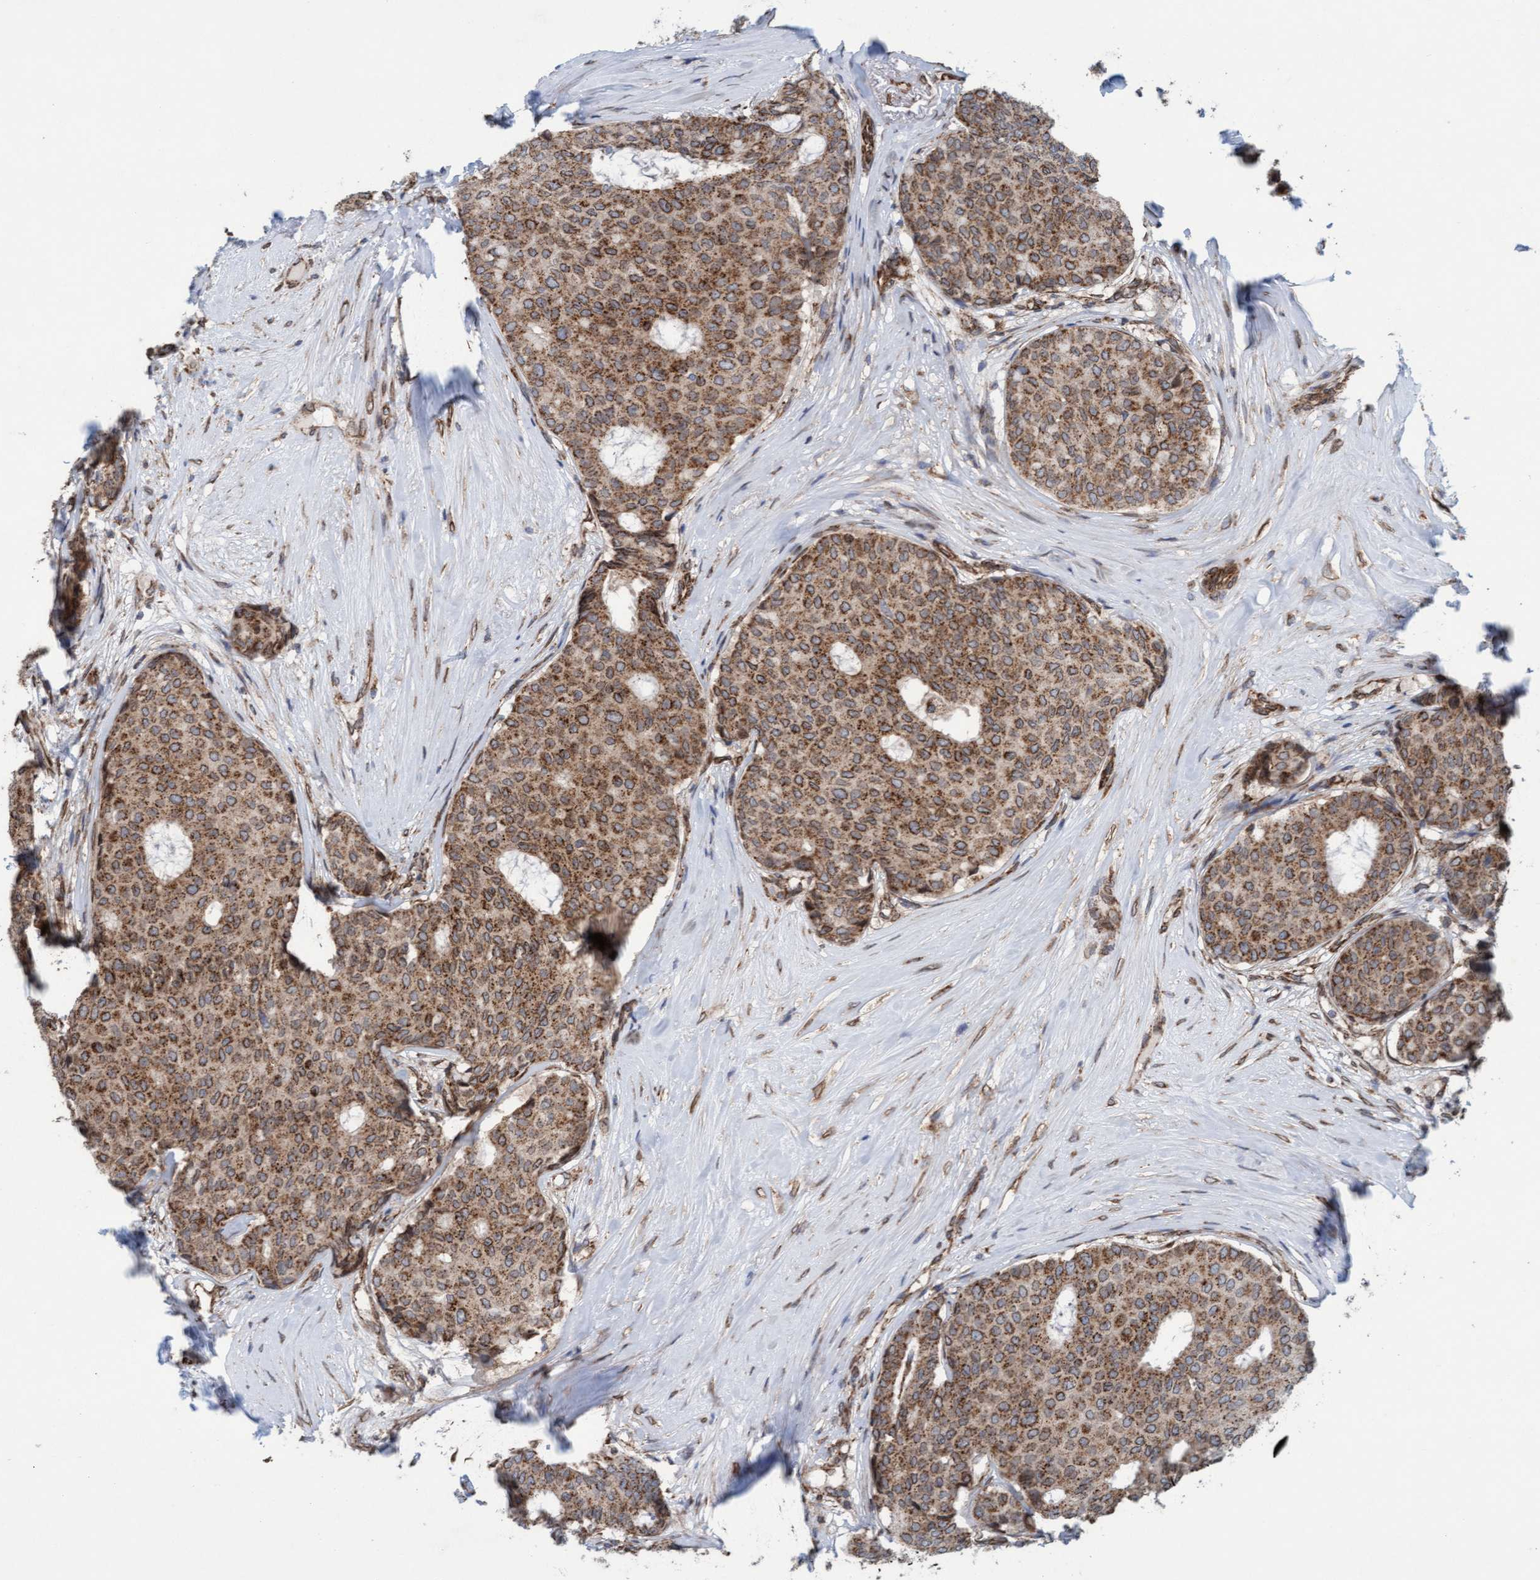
{"staining": {"intensity": "moderate", "quantity": ">75%", "location": "cytoplasmic/membranous"}, "tissue": "breast cancer", "cell_type": "Tumor cells", "image_type": "cancer", "snomed": [{"axis": "morphology", "description": "Duct carcinoma"}, {"axis": "topography", "description": "Breast"}], "caption": "Immunohistochemical staining of human breast invasive ductal carcinoma demonstrates moderate cytoplasmic/membranous protein positivity in approximately >75% of tumor cells. (brown staining indicates protein expression, while blue staining denotes nuclei).", "gene": "MRPS23", "patient": {"sex": "female", "age": 75}}